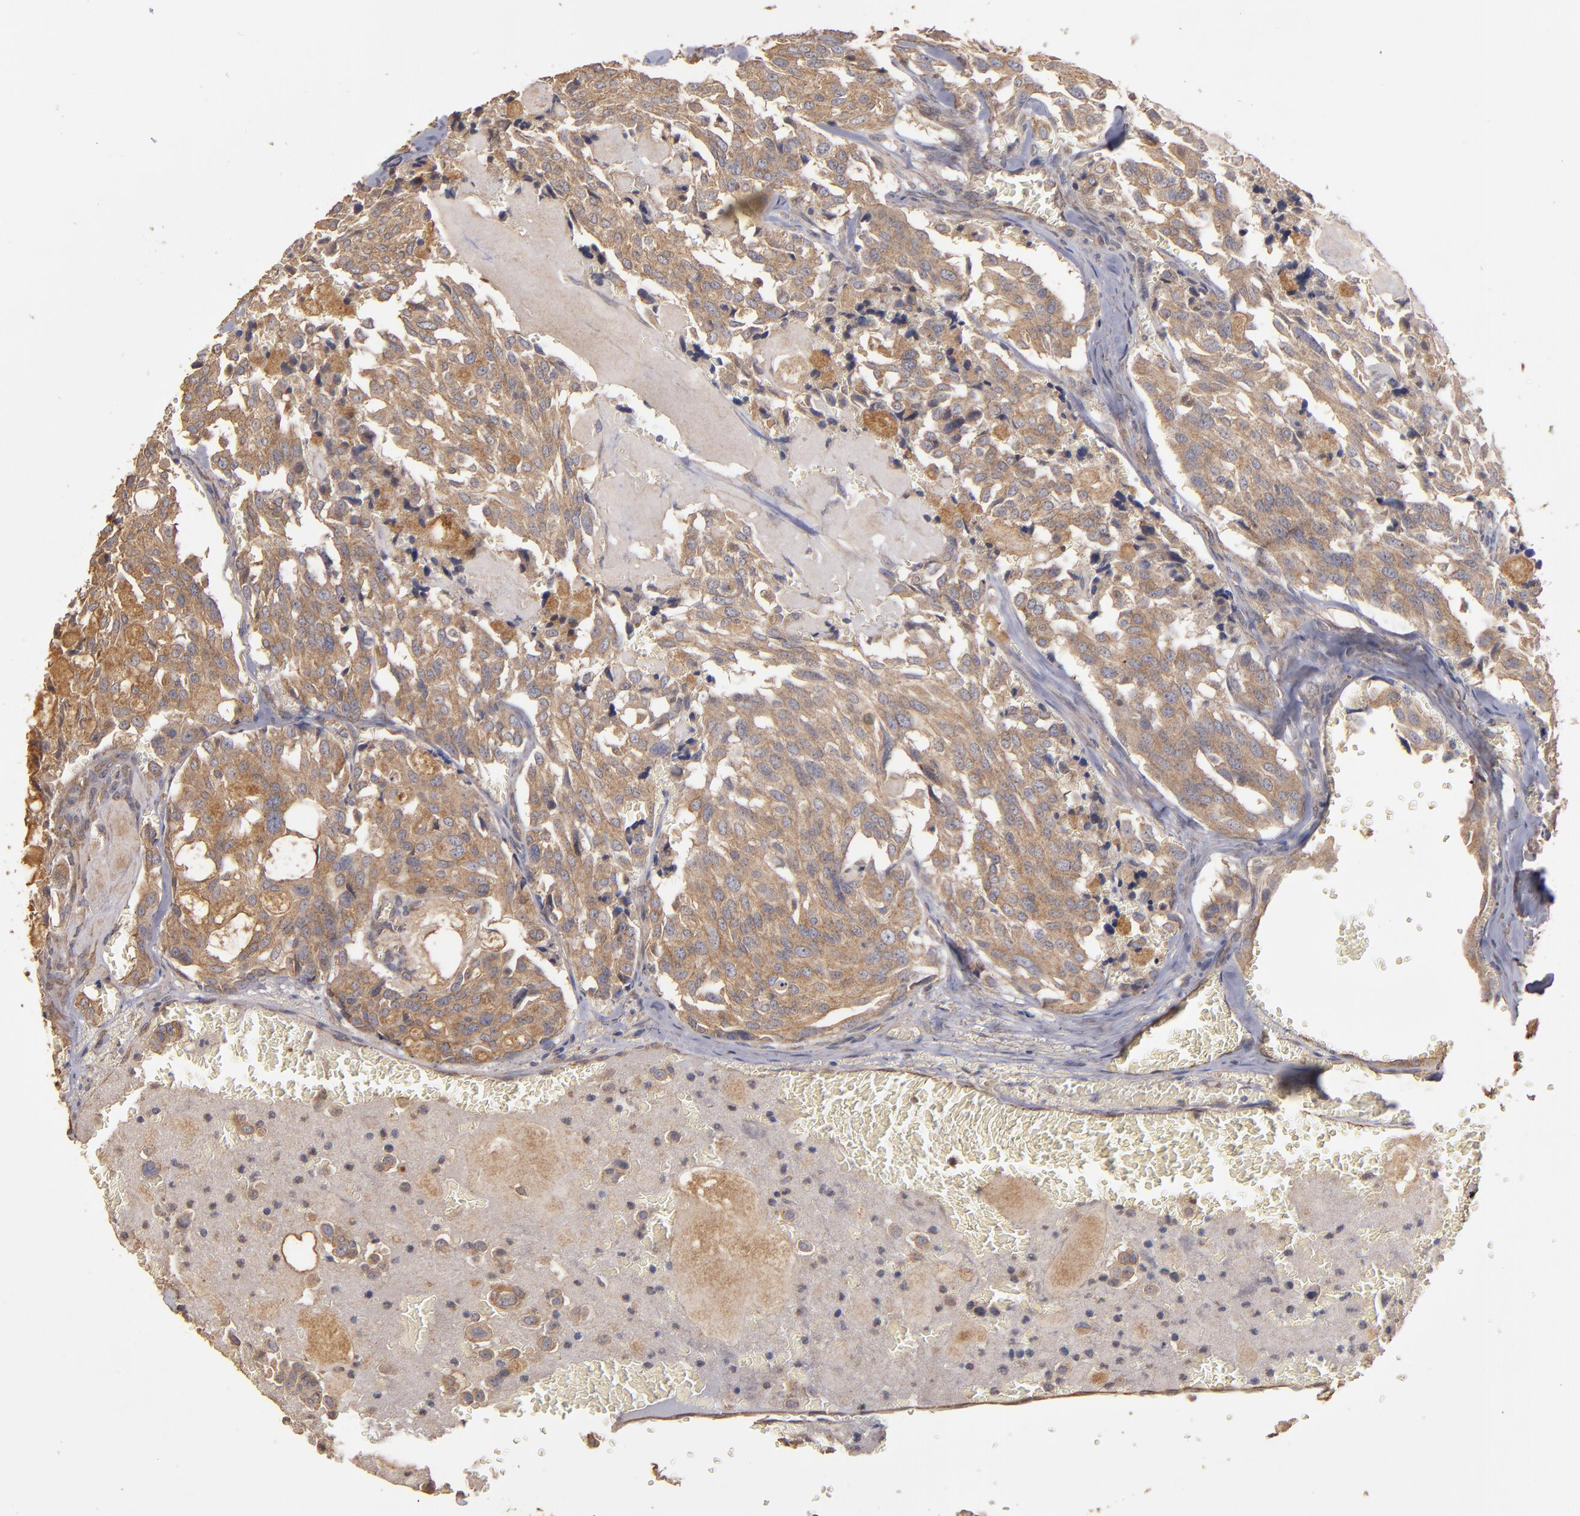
{"staining": {"intensity": "moderate", "quantity": ">75%", "location": "cytoplasmic/membranous"}, "tissue": "thyroid cancer", "cell_type": "Tumor cells", "image_type": "cancer", "snomed": [{"axis": "morphology", "description": "Carcinoma, NOS"}, {"axis": "morphology", "description": "Carcinoid, malignant, NOS"}, {"axis": "topography", "description": "Thyroid gland"}], "caption": "DAB immunohistochemical staining of human thyroid cancer (malignant carcinoid) exhibits moderate cytoplasmic/membranous protein staining in about >75% of tumor cells.", "gene": "DMD", "patient": {"sex": "male", "age": 33}}